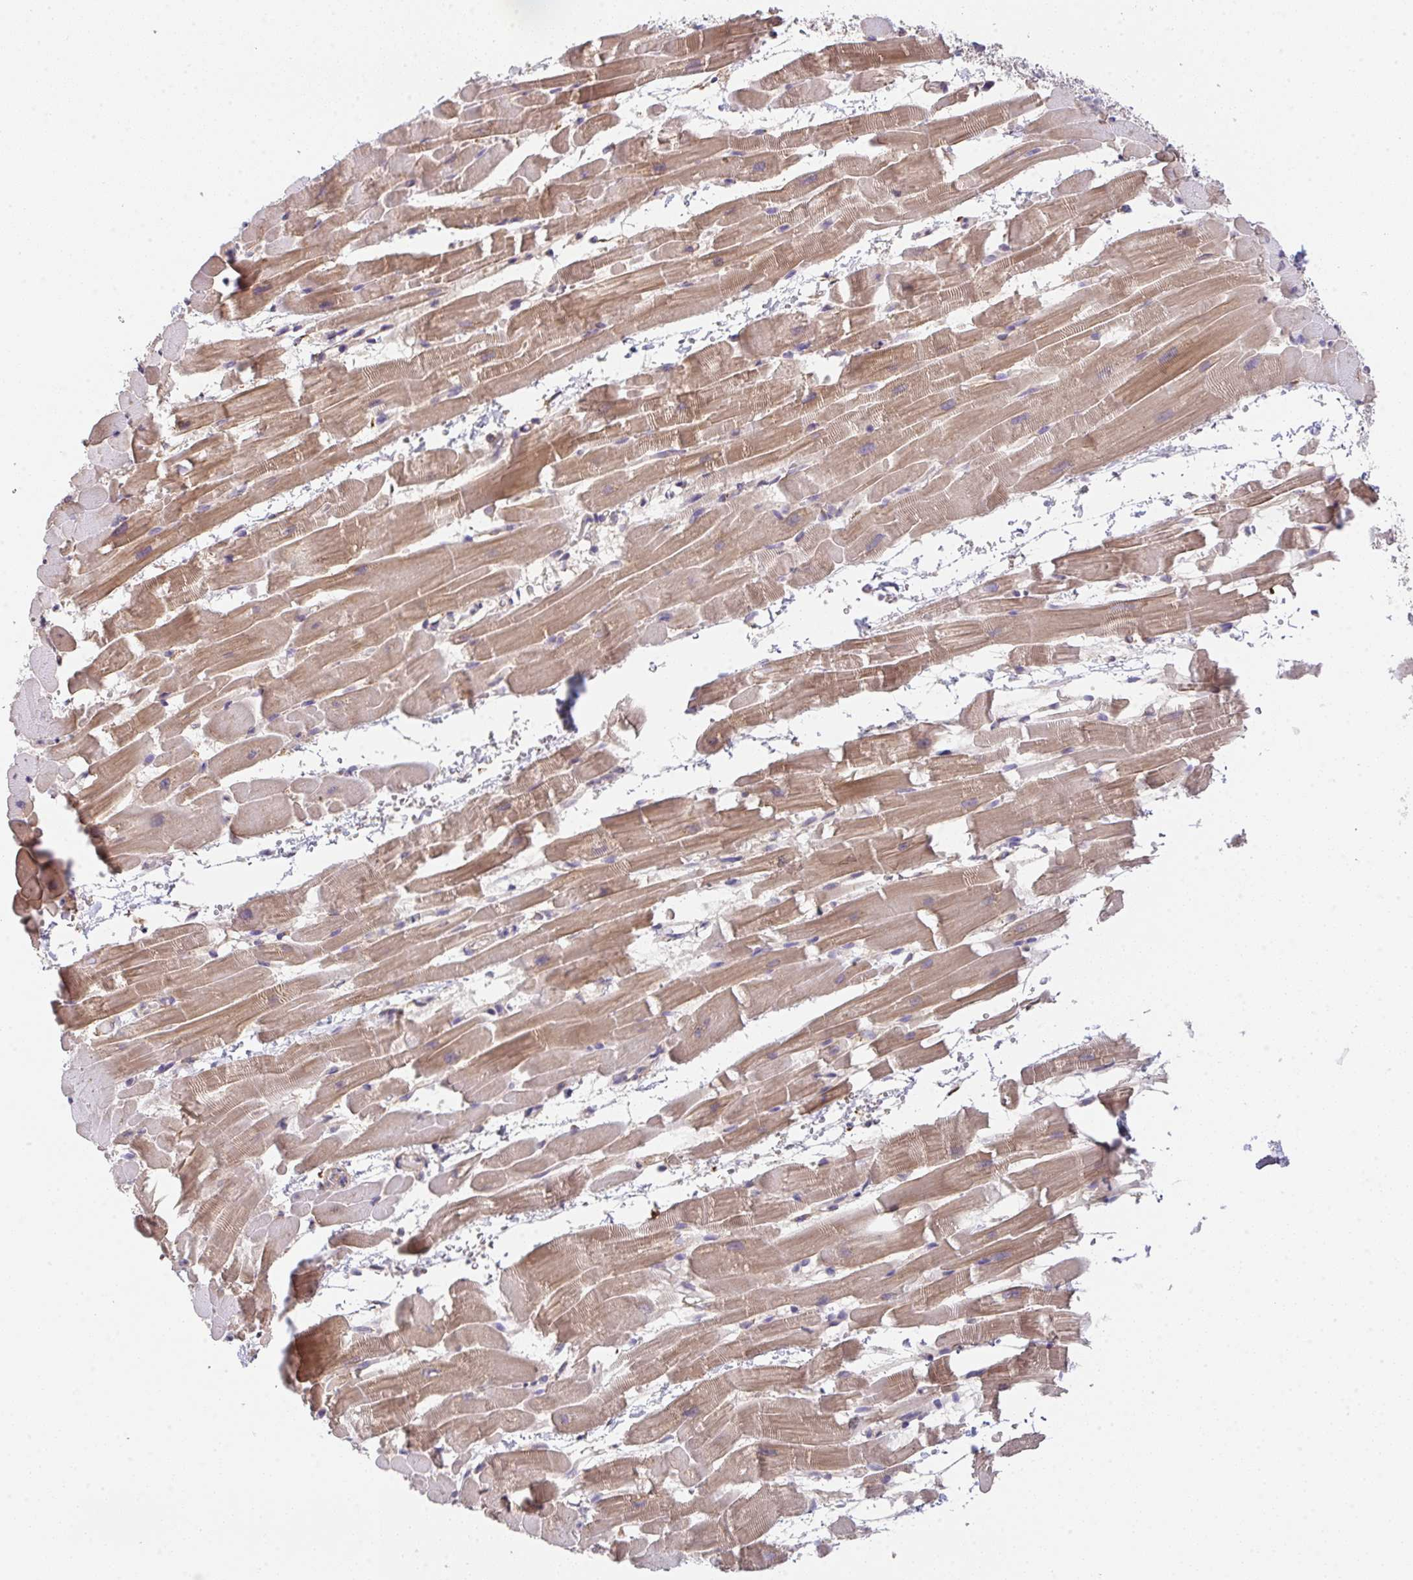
{"staining": {"intensity": "moderate", "quantity": ">75%", "location": "cytoplasmic/membranous"}, "tissue": "heart muscle", "cell_type": "Cardiomyocytes", "image_type": "normal", "snomed": [{"axis": "morphology", "description": "Normal tissue, NOS"}, {"axis": "topography", "description": "Heart"}], "caption": "Brown immunohistochemical staining in unremarkable human heart muscle displays moderate cytoplasmic/membranous positivity in approximately >75% of cardiomyocytes.", "gene": "TSPAN31", "patient": {"sex": "male", "age": 37}}